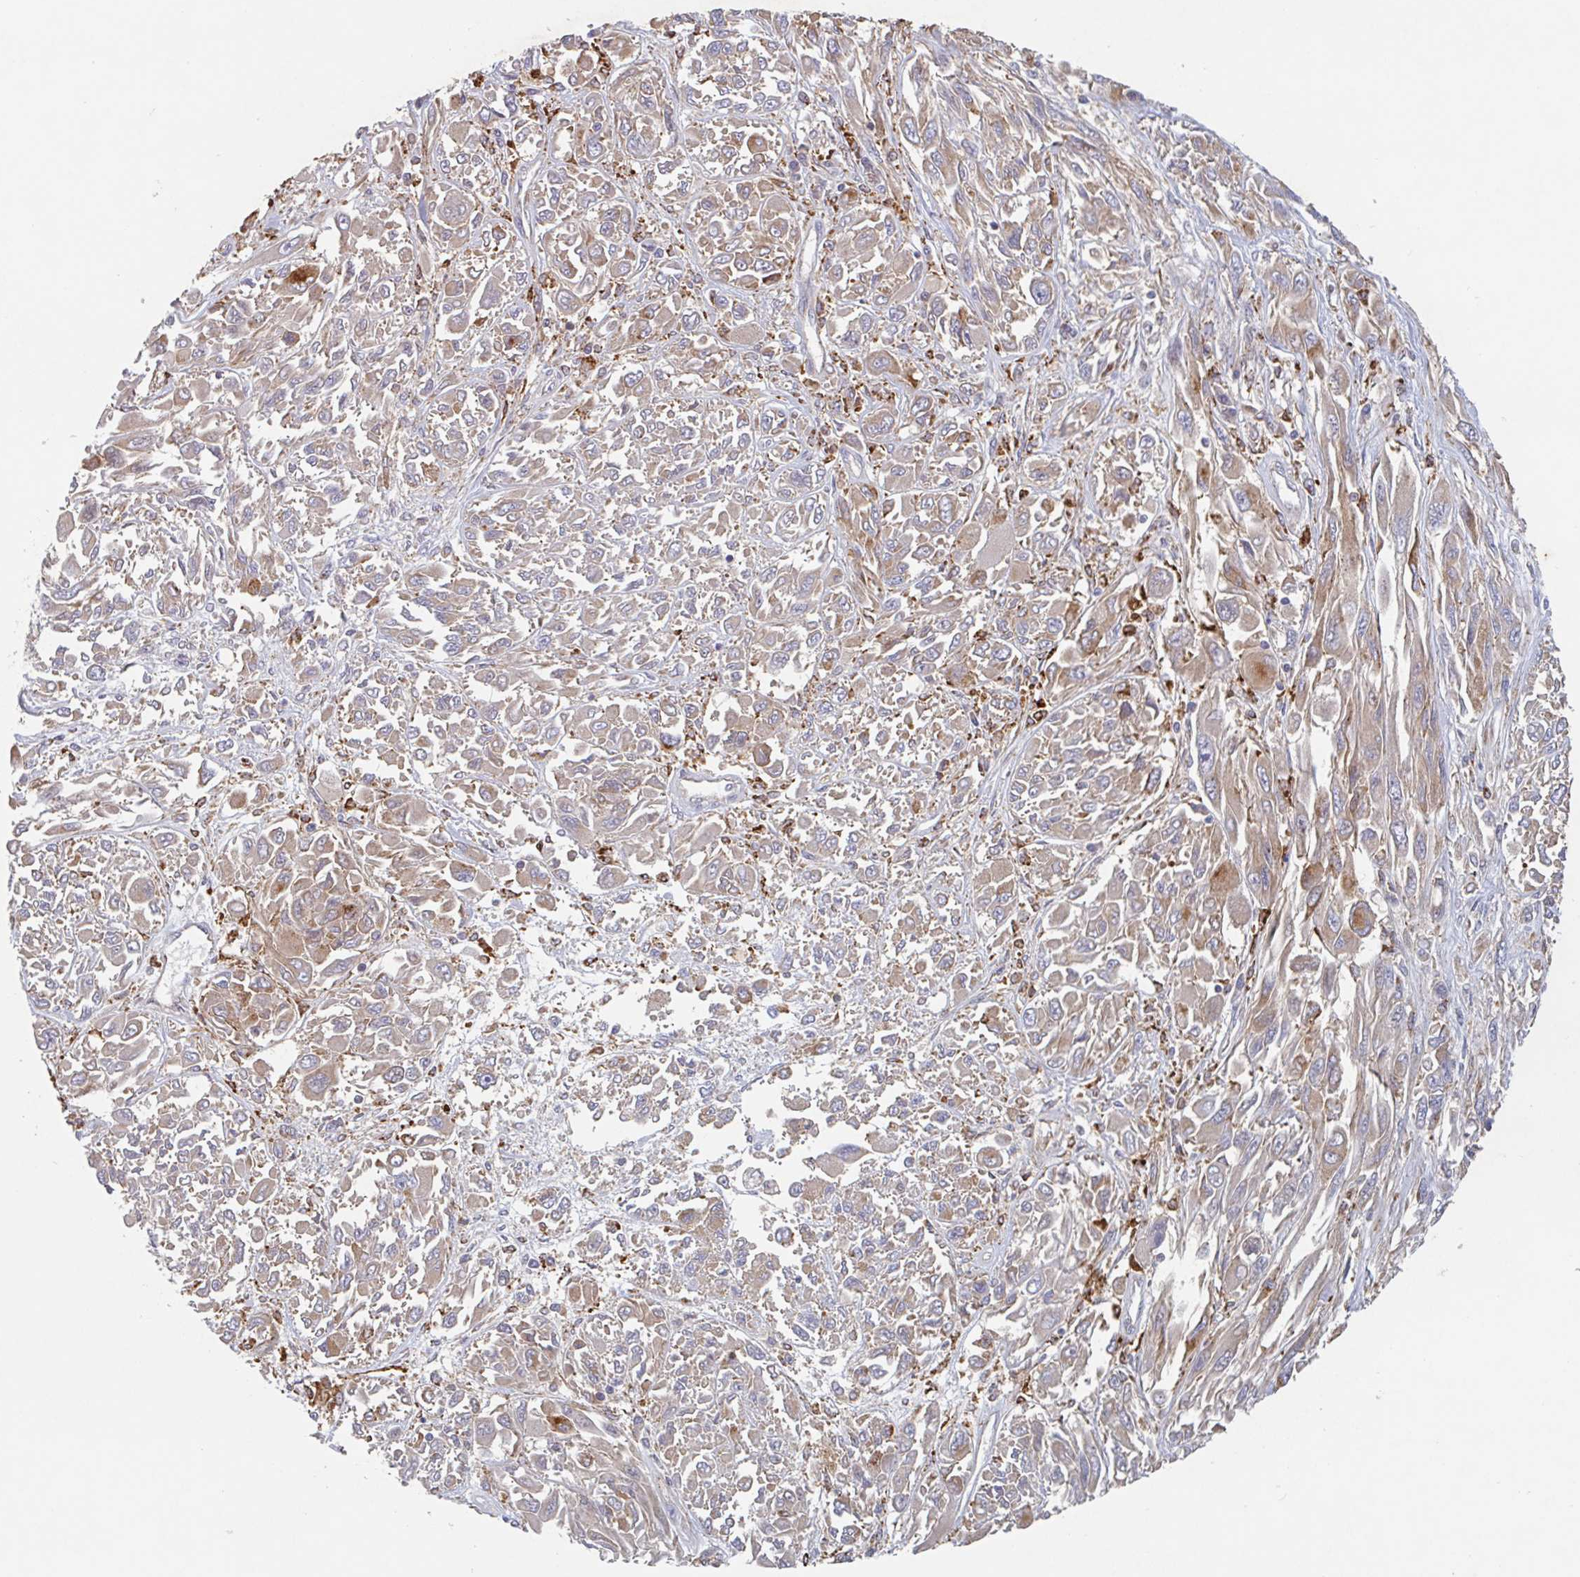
{"staining": {"intensity": "weak", "quantity": ">75%", "location": "cytoplasmic/membranous"}, "tissue": "melanoma", "cell_type": "Tumor cells", "image_type": "cancer", "snomed": [{"axis": "morphology", "description": "Malignant melanoma, NOS"}, {"axis": "topography", "description": "Skin"}], "caption": "Protein expression analysis of melanoma demonstrates weak cytoplasmic/membranous expression in approximately >75% of tumor cells. Nuclei are stained in blue.", "gene": "MANBA", "patient": {"sex": "female", "age": 91}}